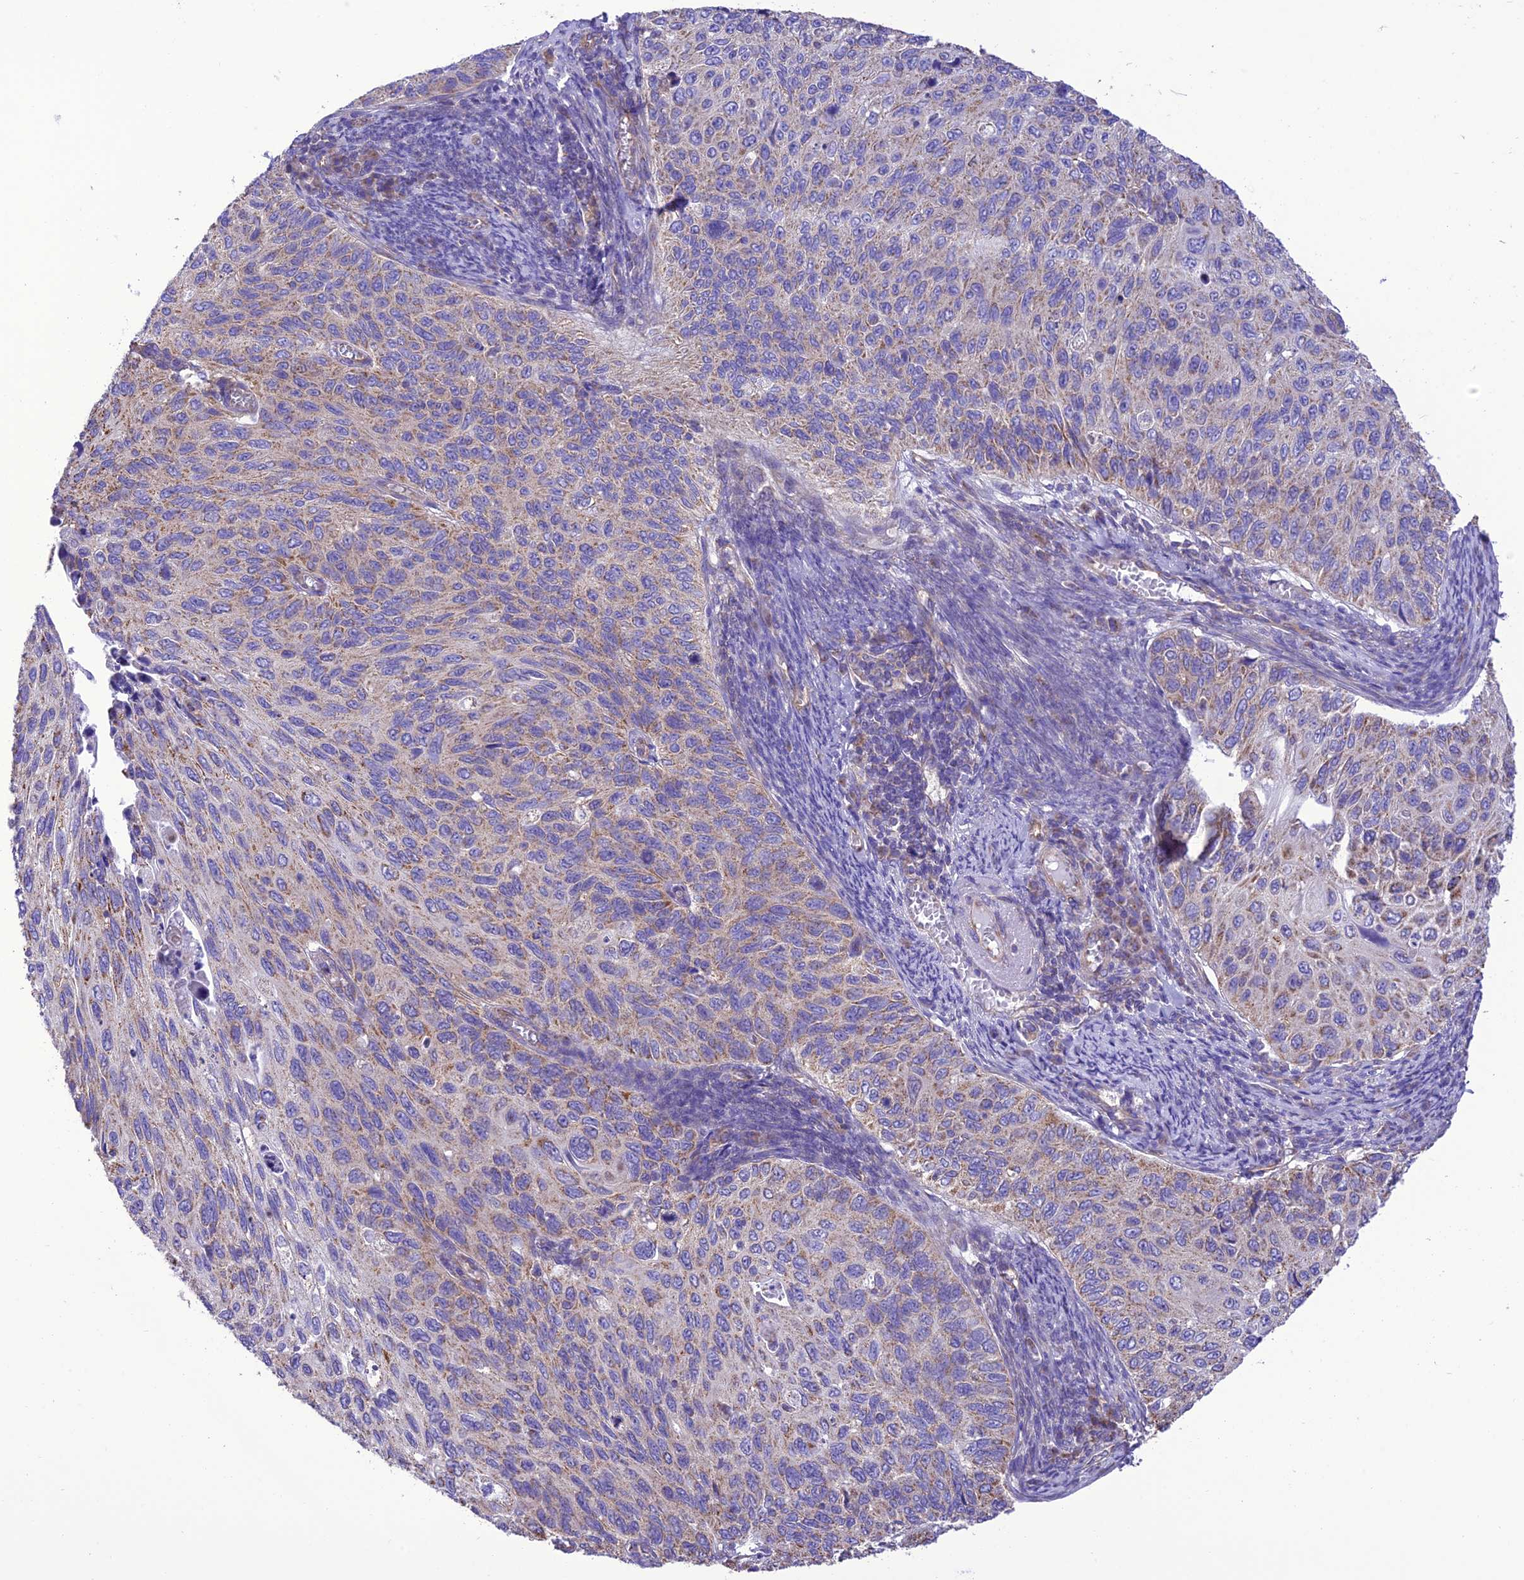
{"staining": {"intensity": "moderate", "quantity": "25%-75%", "location": "cytoplasmic/membranous"}, "tissue": "cervical cancer", "cell_type": "Tumor cells", "image_type": "cancer", "snomed": [{"axis": "morphology", "description": "Squamous cell carcinoma, NOS"}, {"axis": "topography", "description": "Cervix"}], "caption": "There is medium levels of moderate cytoplasmic/membranous positivity in tumor cells of cervical squamous cell carcinoma, as demonstrated by immunohistochemical staining (brown color).", "gene": "MAP3K12", "patient": {"sex": "female", "age": 70}}